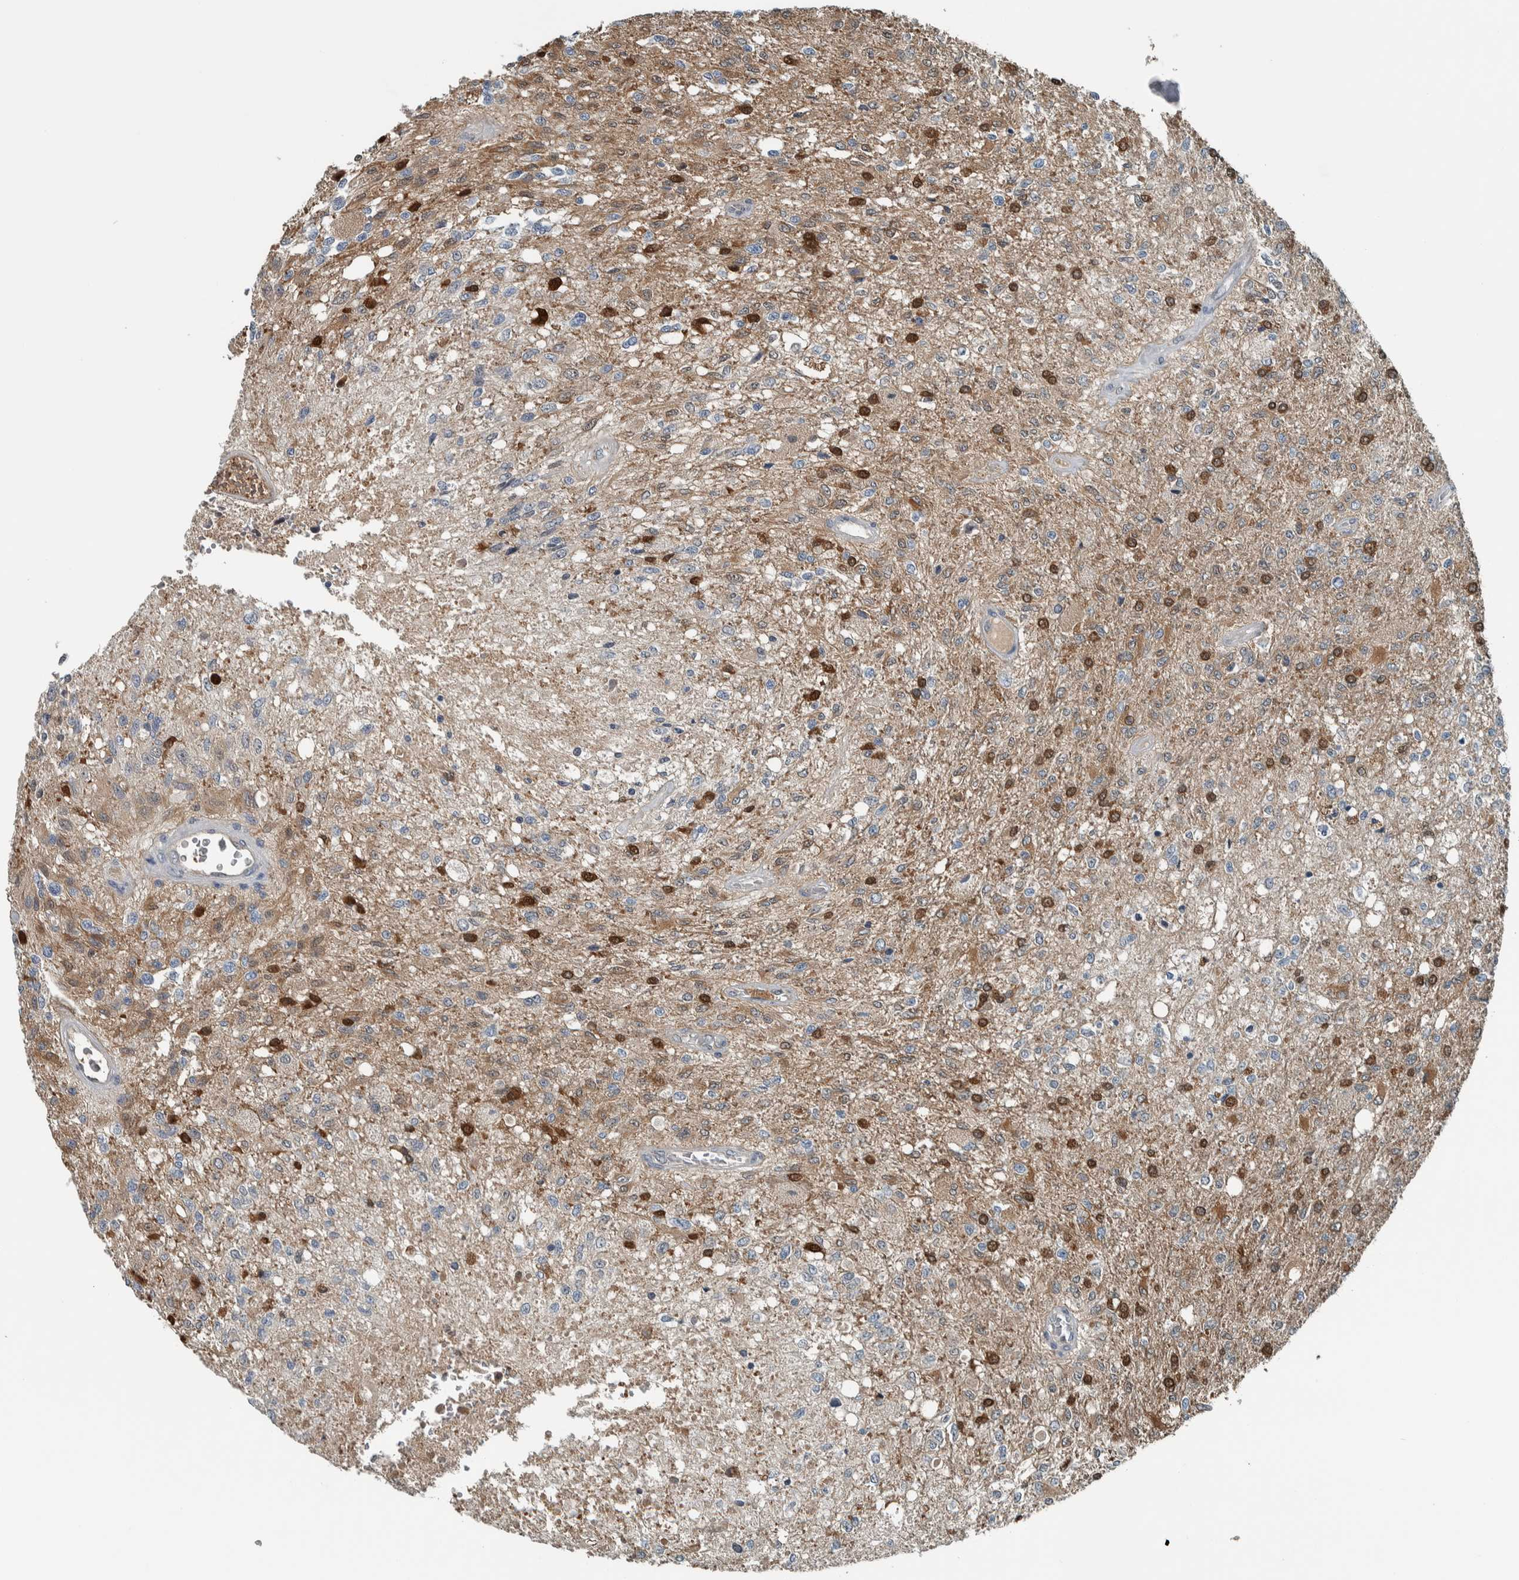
{"staining": {"intensity": "negative", "quantity": "none", "location": "none"}, "tissue": "glioma", "cell_type": "Tumor cells", "image_type": "cancer", "snomed": [{"axis": "morphology", "description": "Normal tissue, NOS"}, {"axis": "morphology", "description": "Glioma, malignant, High grade"}, {"axis": "topography", "description": "Cerebral cortex"}], "caption": "Micrograph shows no protein staining in tumor cells of malignant glioma (high-grade) tissue. The staining is performed using DAB brown chromogen with nuclei counter-stained in using hematoxylin.", "gene": "ALAD", "patient": {"sex": "male", "age": 77}}